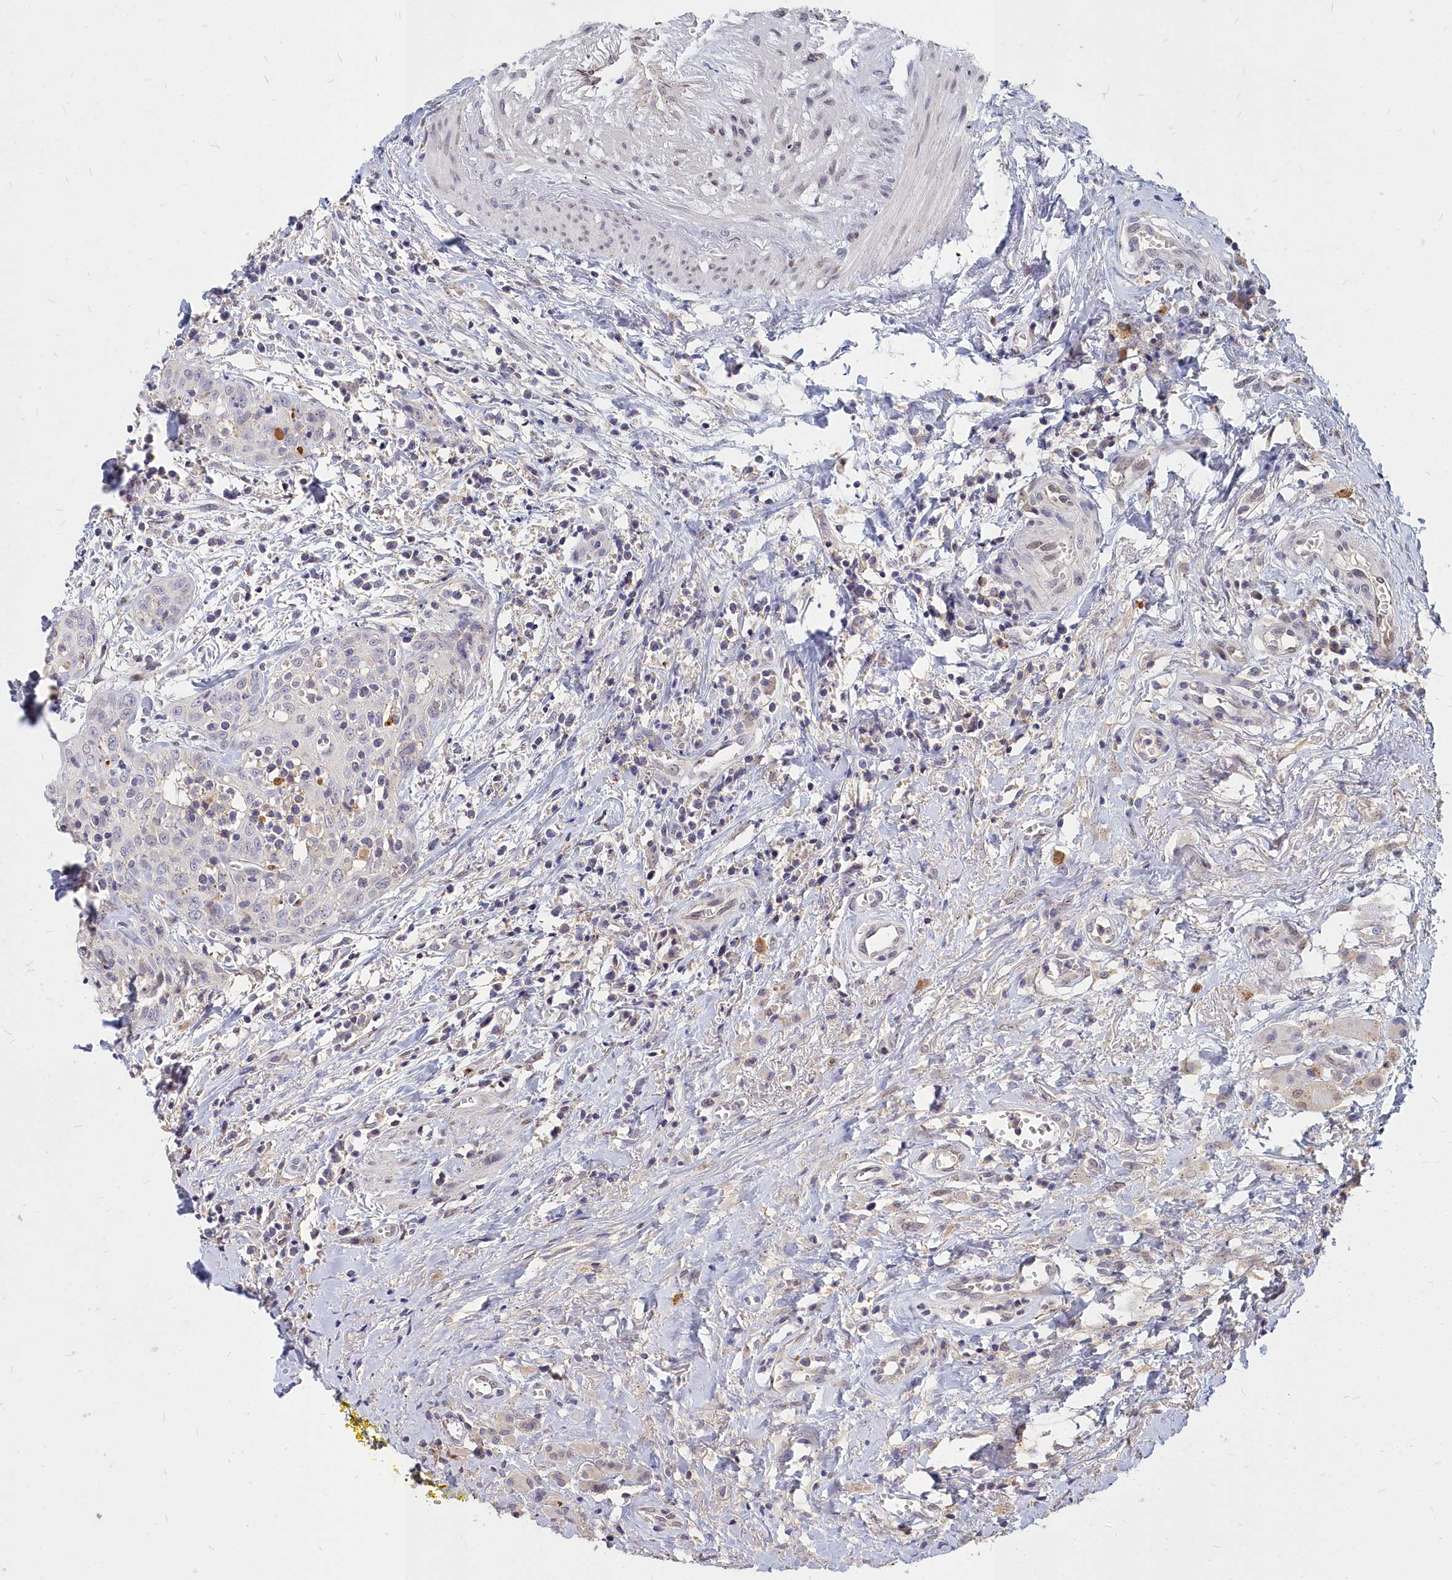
{"staining": {"intensity": "negative", "quantity": "none", "location": "none"}, "tissue": "head and neck cancer", "cell_type": "Tumor cells", "image_type": "cancer", "snomed": [{"axis": "morphology", "description": "Squamous cell carcinoma, NOS"}, {"axis": "topography", "description": "Head-Neck"}], "caption": "Head and neck cancer stained for a protein using immunohistochemistry (IHC) demonstrates no positivity tumor cells.", "gene": "NOXA1", "patient": {"sex": "female", "age": 70}}